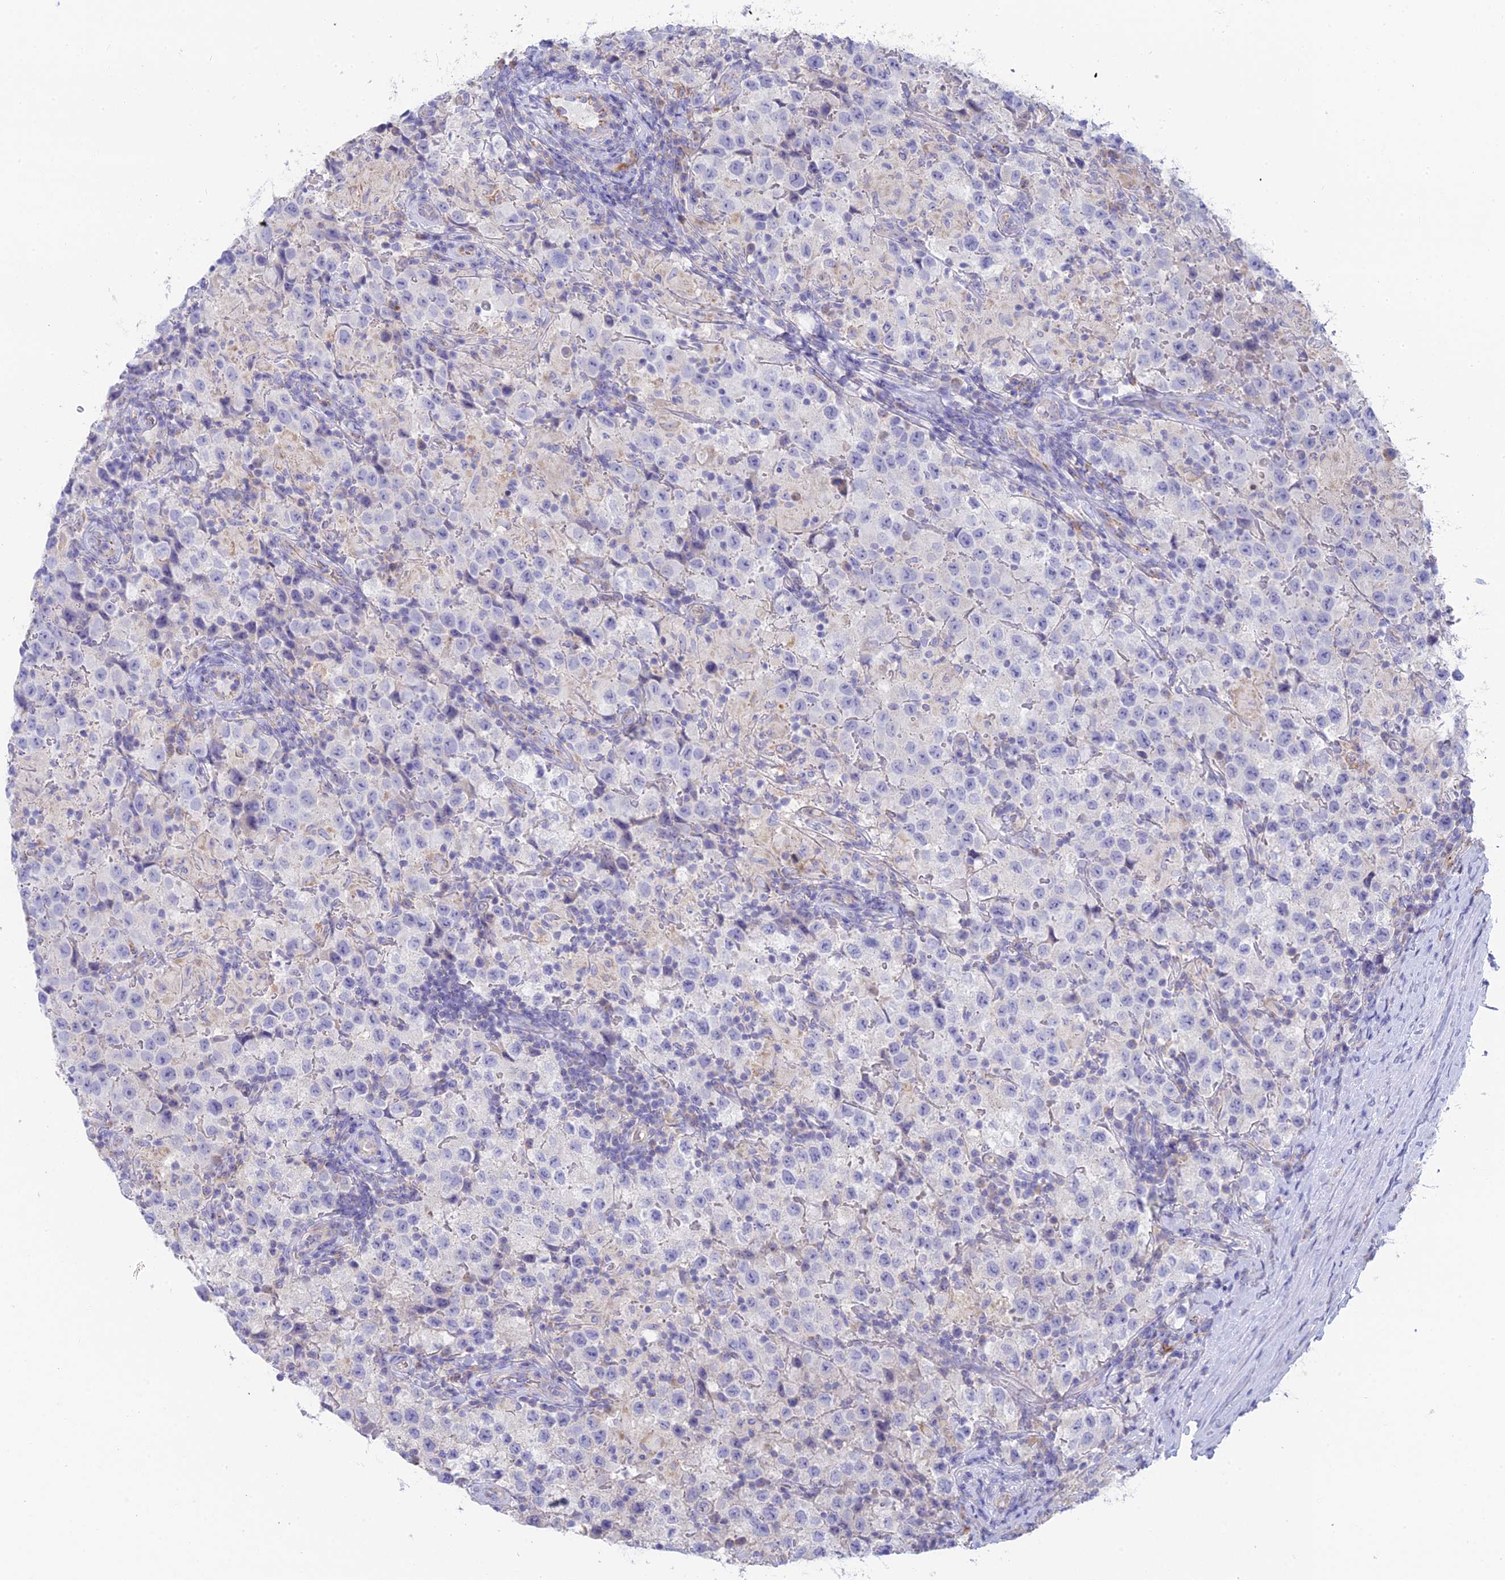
{"staining": {"intensity": "negative", "quantity": "none", "location": "none"}, "tissue": "testis cancer", "cell_type": "Tumor cells", "image_type": "cancer", "snomed": [{"axis": "morphology", "description": "Seminoma, NOS"}, {"axis": "morphology", "description": "Carcinoma, Embryonal, NOS"}, {"axis": "topography", "description": "Testis"}], "caption": "This is an immunohistochemistry (IHC) histopathology image of testis cancer (seminoma). There is no expression in tumor cells.", "gene": "WDR6", "patient": {"sex": "male", "age": 41}}